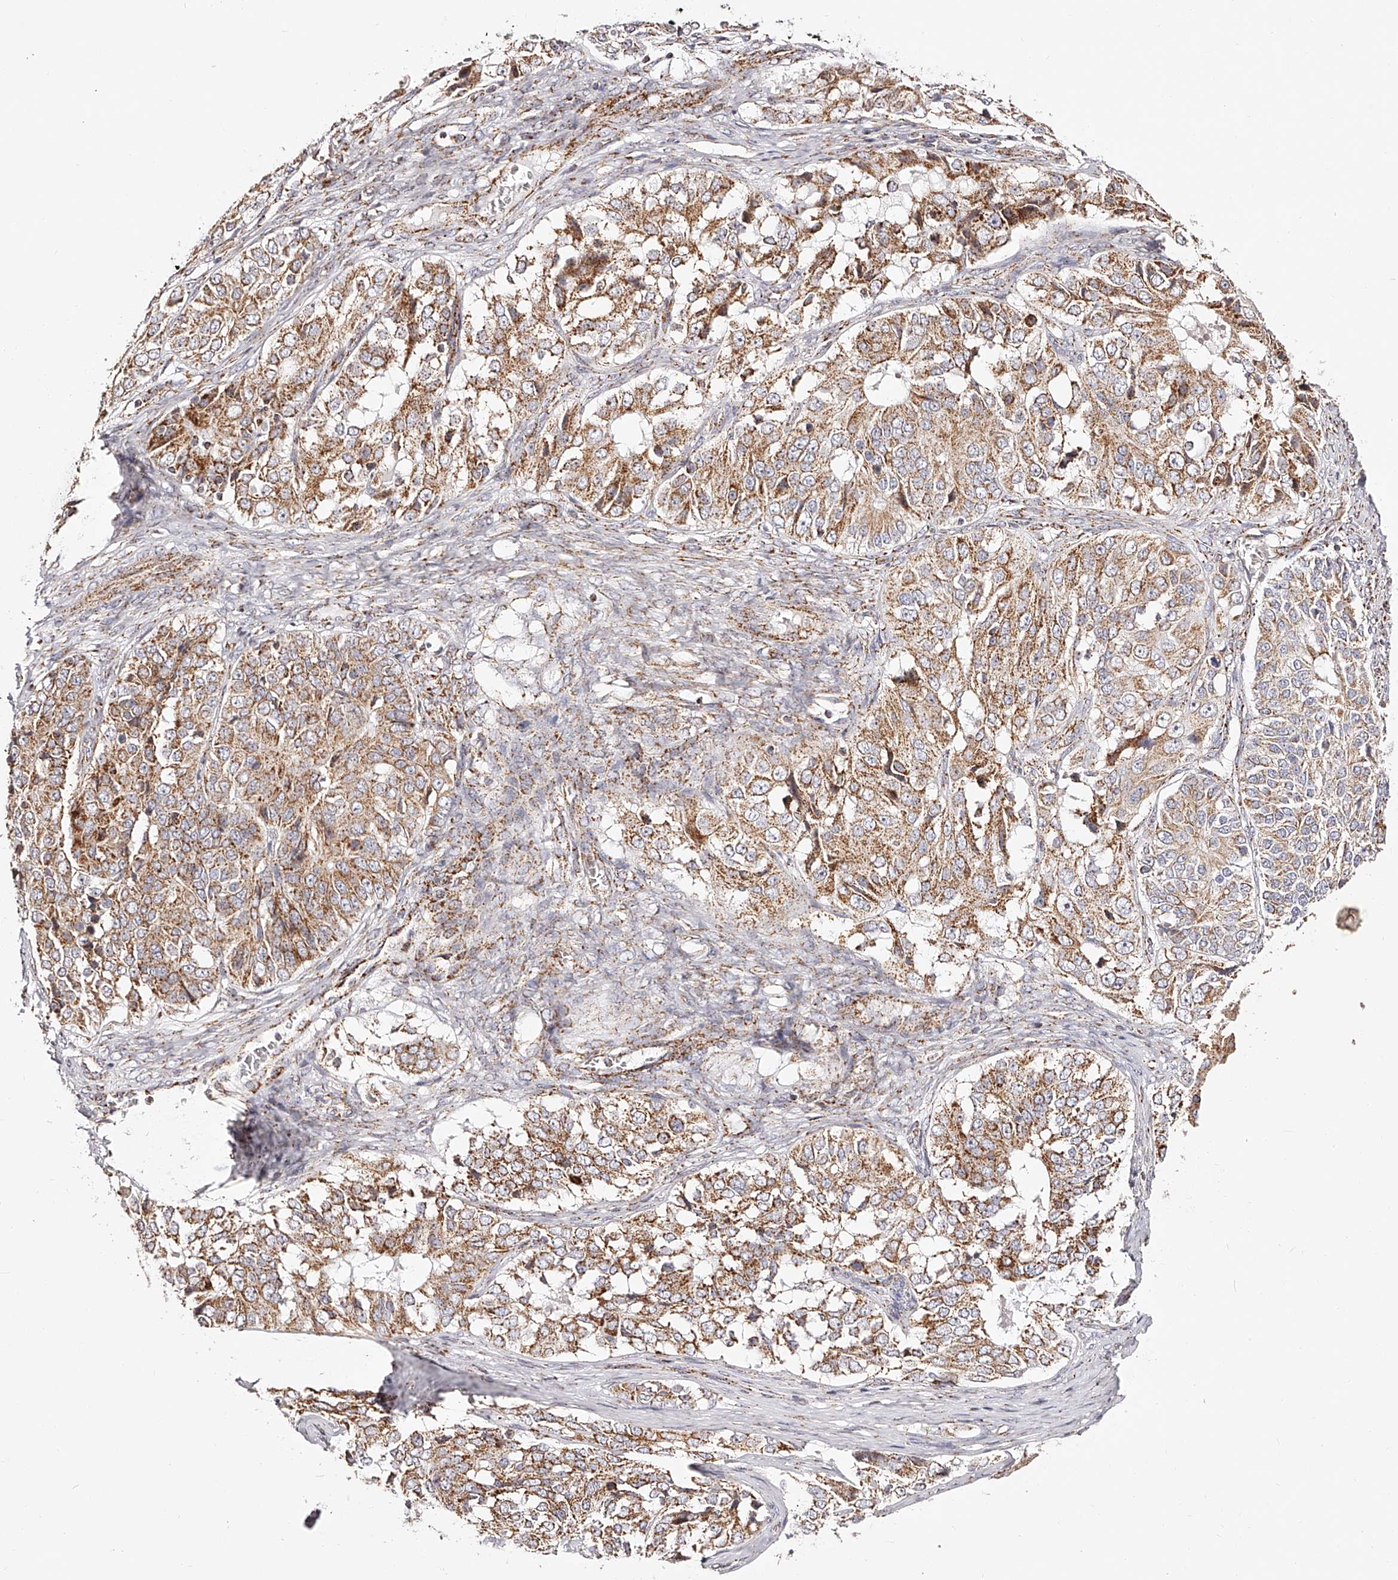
{"staining": {"intensity": "moderate", "quantity": ">75%", "location": "cytoplasmic/membranous"}, "tissue": "ovarian cancer", "cell_type": "Tumor cells", "image_type": "cancer", "snomed": [{"axis": "morphology", "description": "Carcinoma, endometroid"}, {"axis": "topography", "description": "Ovary"}], "caption": "Moderate cytoplasmic/membranous protein positivity is identified in approximately >75% of tumor cells in endometroid carcinoma (ovarian).", "gene": "NDUFV3", "patient": {"sex": "female", "age": 51}}